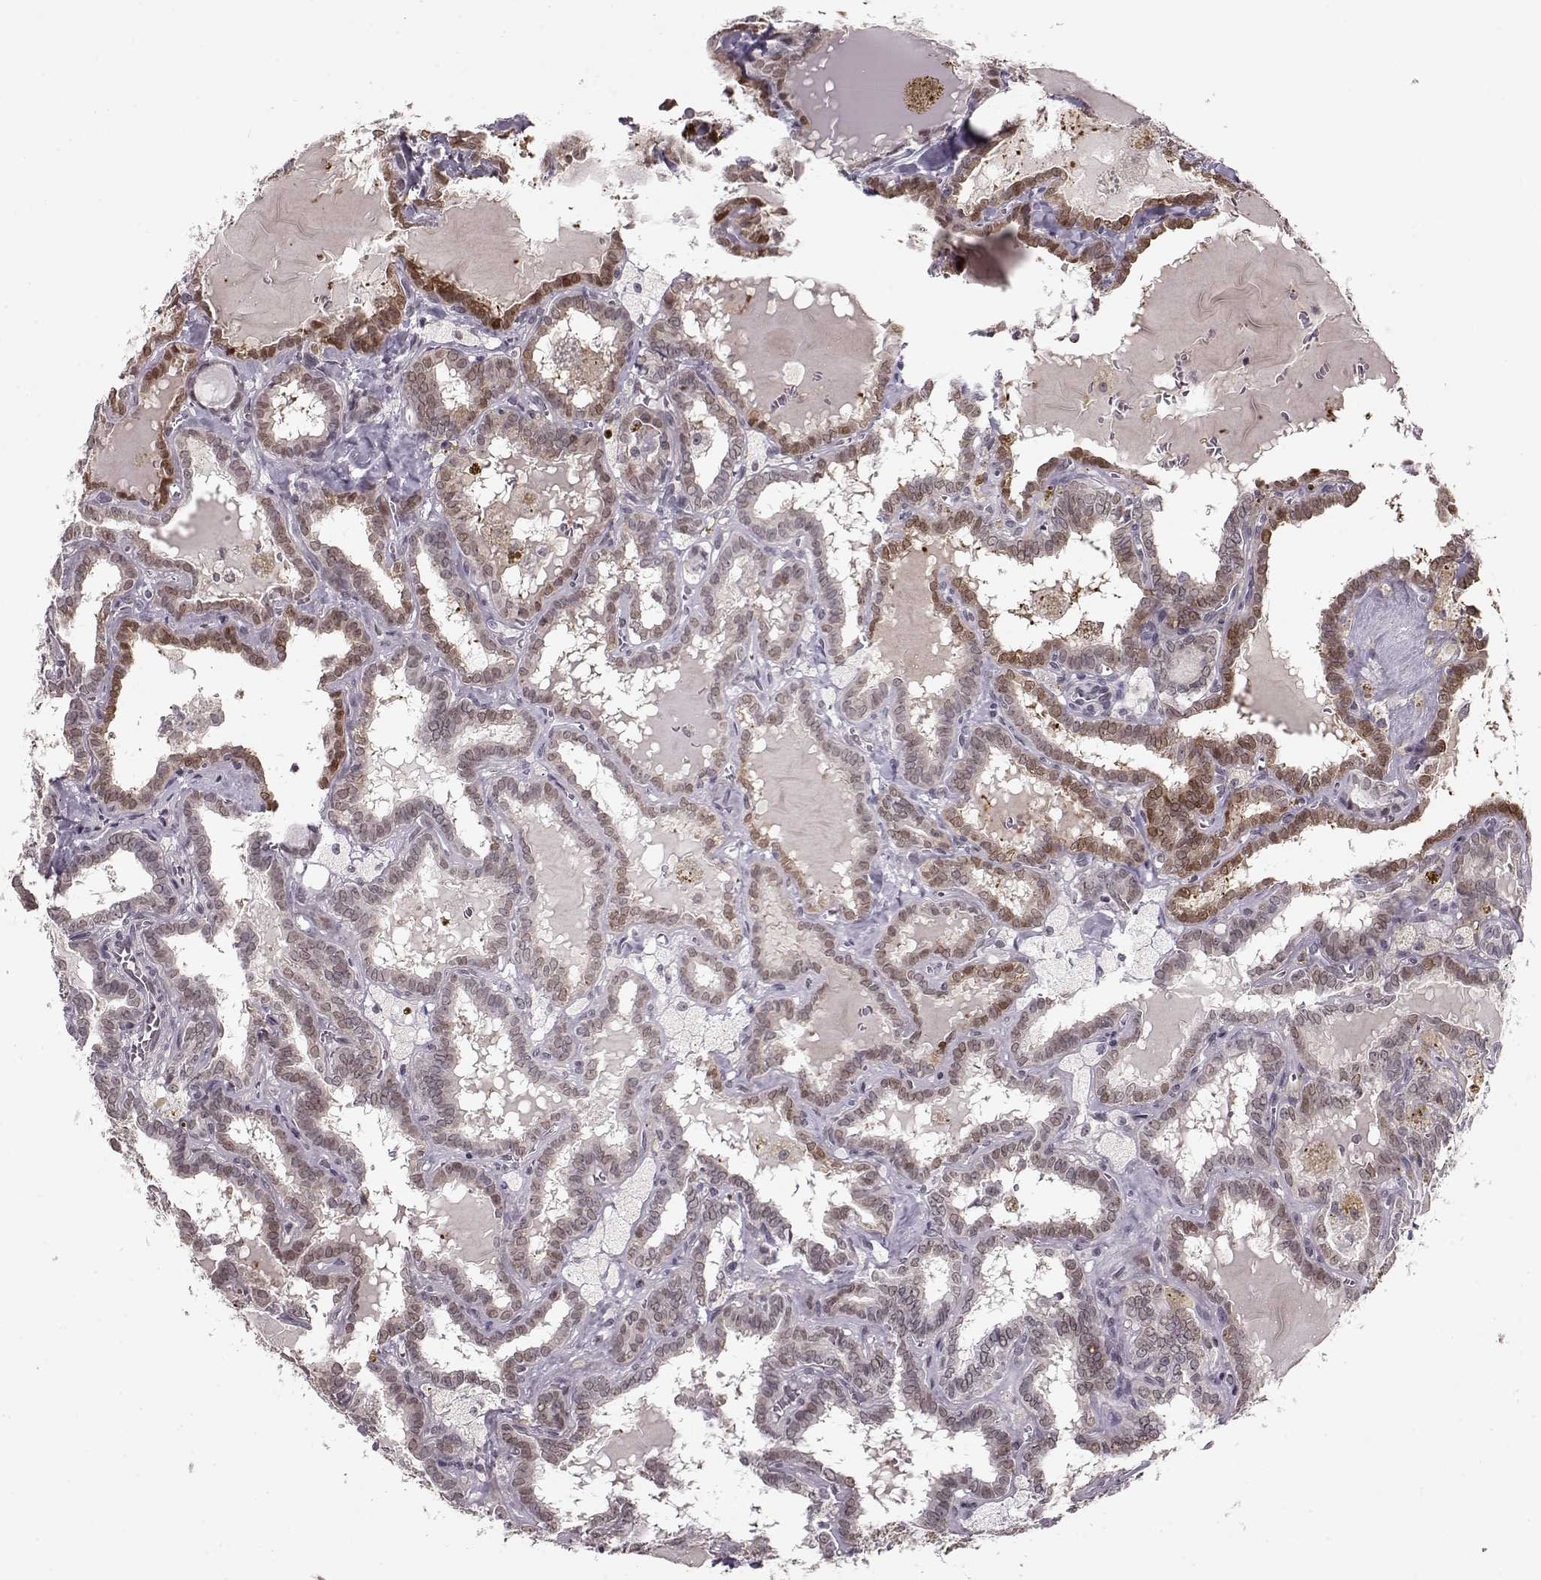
{"staining": {"intensity": "moderate", "quantity": "<25%", "location": "cytoplasmic/membranous,nuclear"}, "tissue": "thyroid cancer", "cell_type": "Tumor cells", "image_type": "cancer", "snomed": [{"axis": "morphology", "description": "Papillary adenocarcinoma, NOS"}, {"axis": "topography", "description": "Thyroid gland"}], "caption": "Brown immunohistochemical staining in thyroid papillary adenocarcinoma exhibits moderate cytoplasmic/membranous and nuclear expression in approximately <25% of tumor cells. Ihc stains the protein of interest in brown and the nuclei are stained blue.", "gene": "PCP4", "patient": {"sex": "female", "age": 39}}